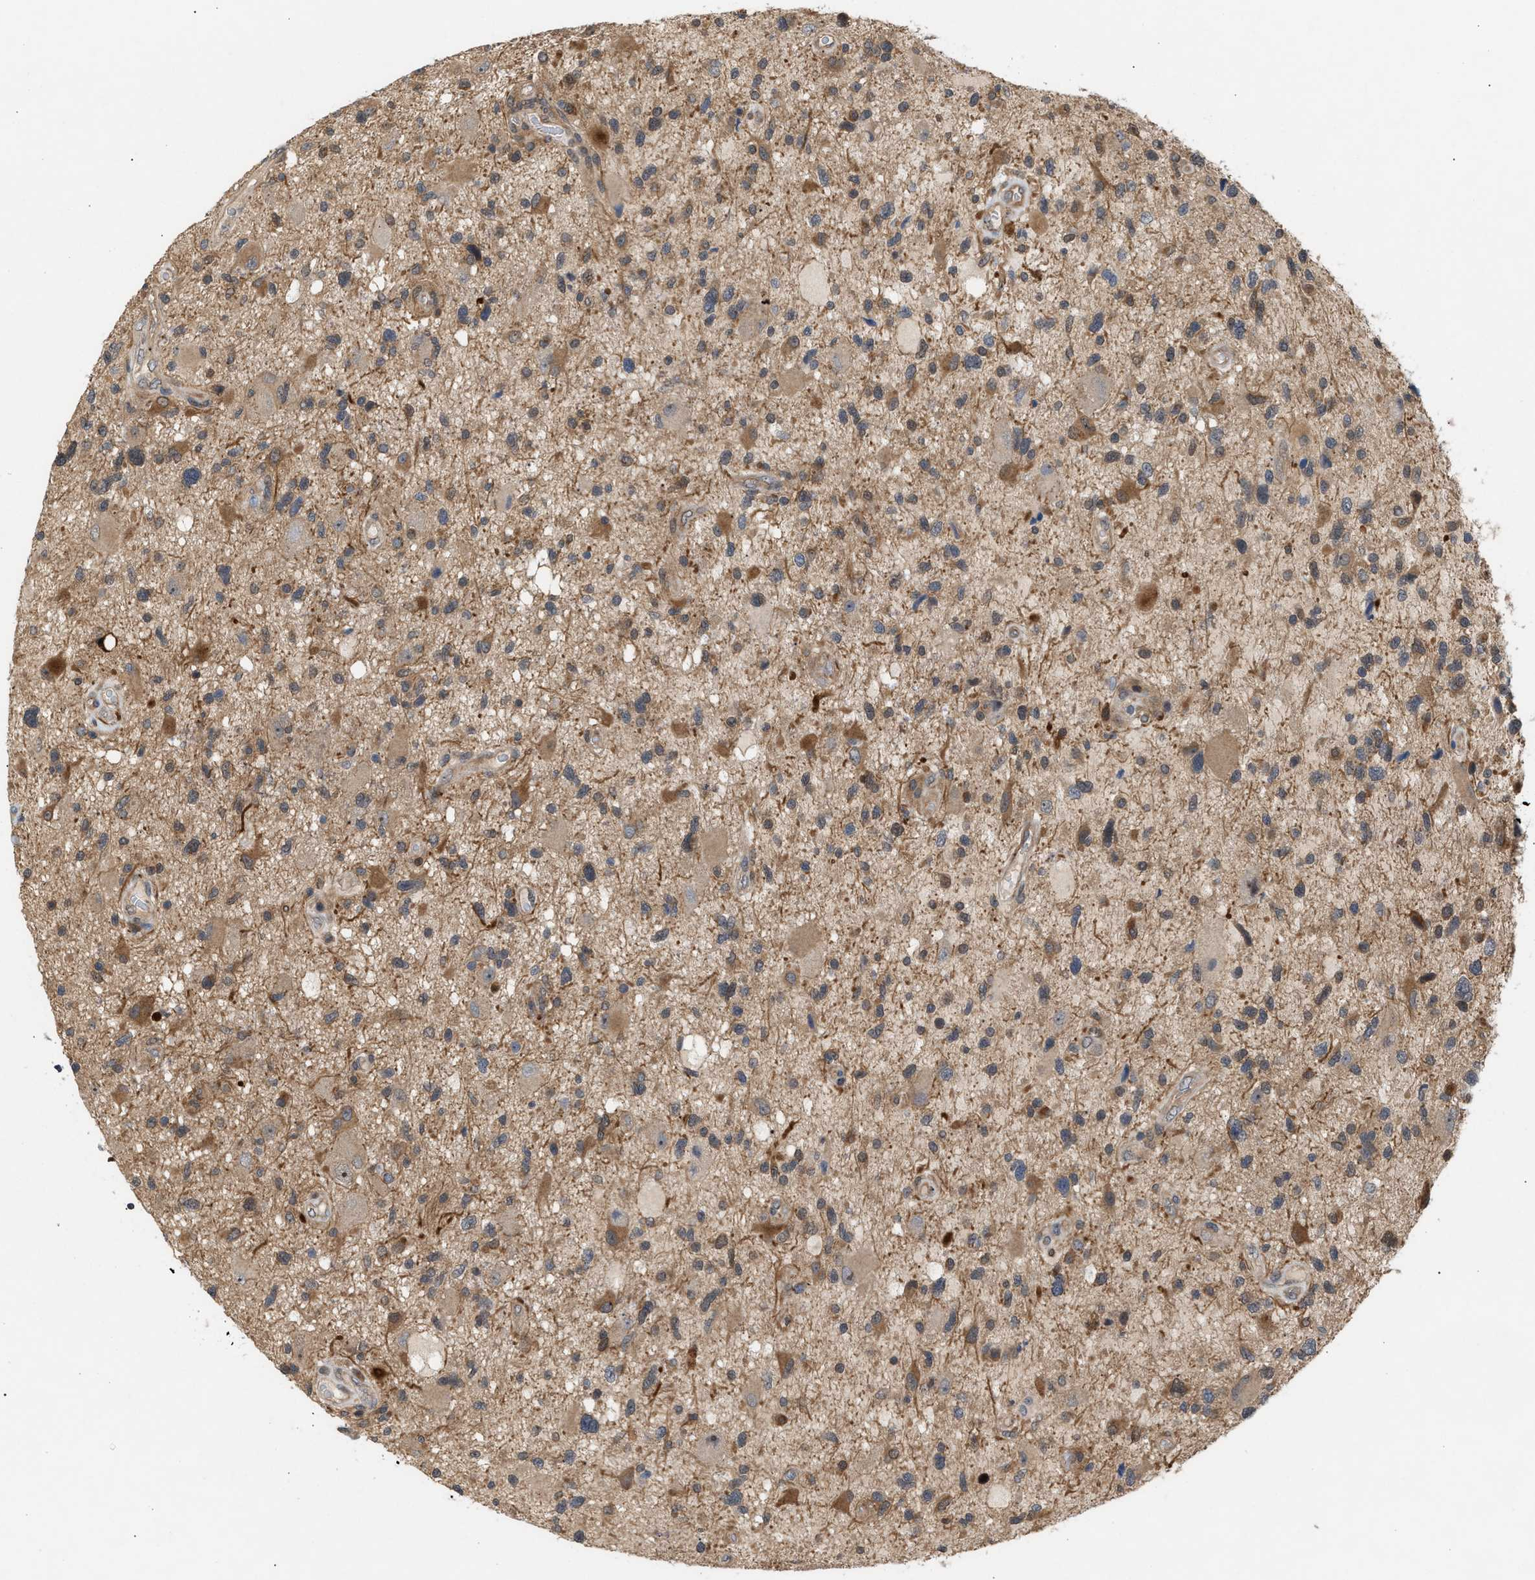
{"staining": {"intensity": "moderate", "quantity": ">75%", "location": "cytoplasmic/membranous"}, "tissue": "glioma", "cell_type": "Tumor cells", "image_type": "cancer", "snomed": [{"axis": "morphology", "description": "Glioma, malignant, High grade"}, {"axis": "topography", "description": "Brain"}], "caption": "This photomicrograph shows immunohistochemistry staining of glioma, with medium moderate cytoplasmic/membranous expression in about >75% of tumor cells.", "gene": "GLOD4", "patient": {"sex": "male", "age": 33}}